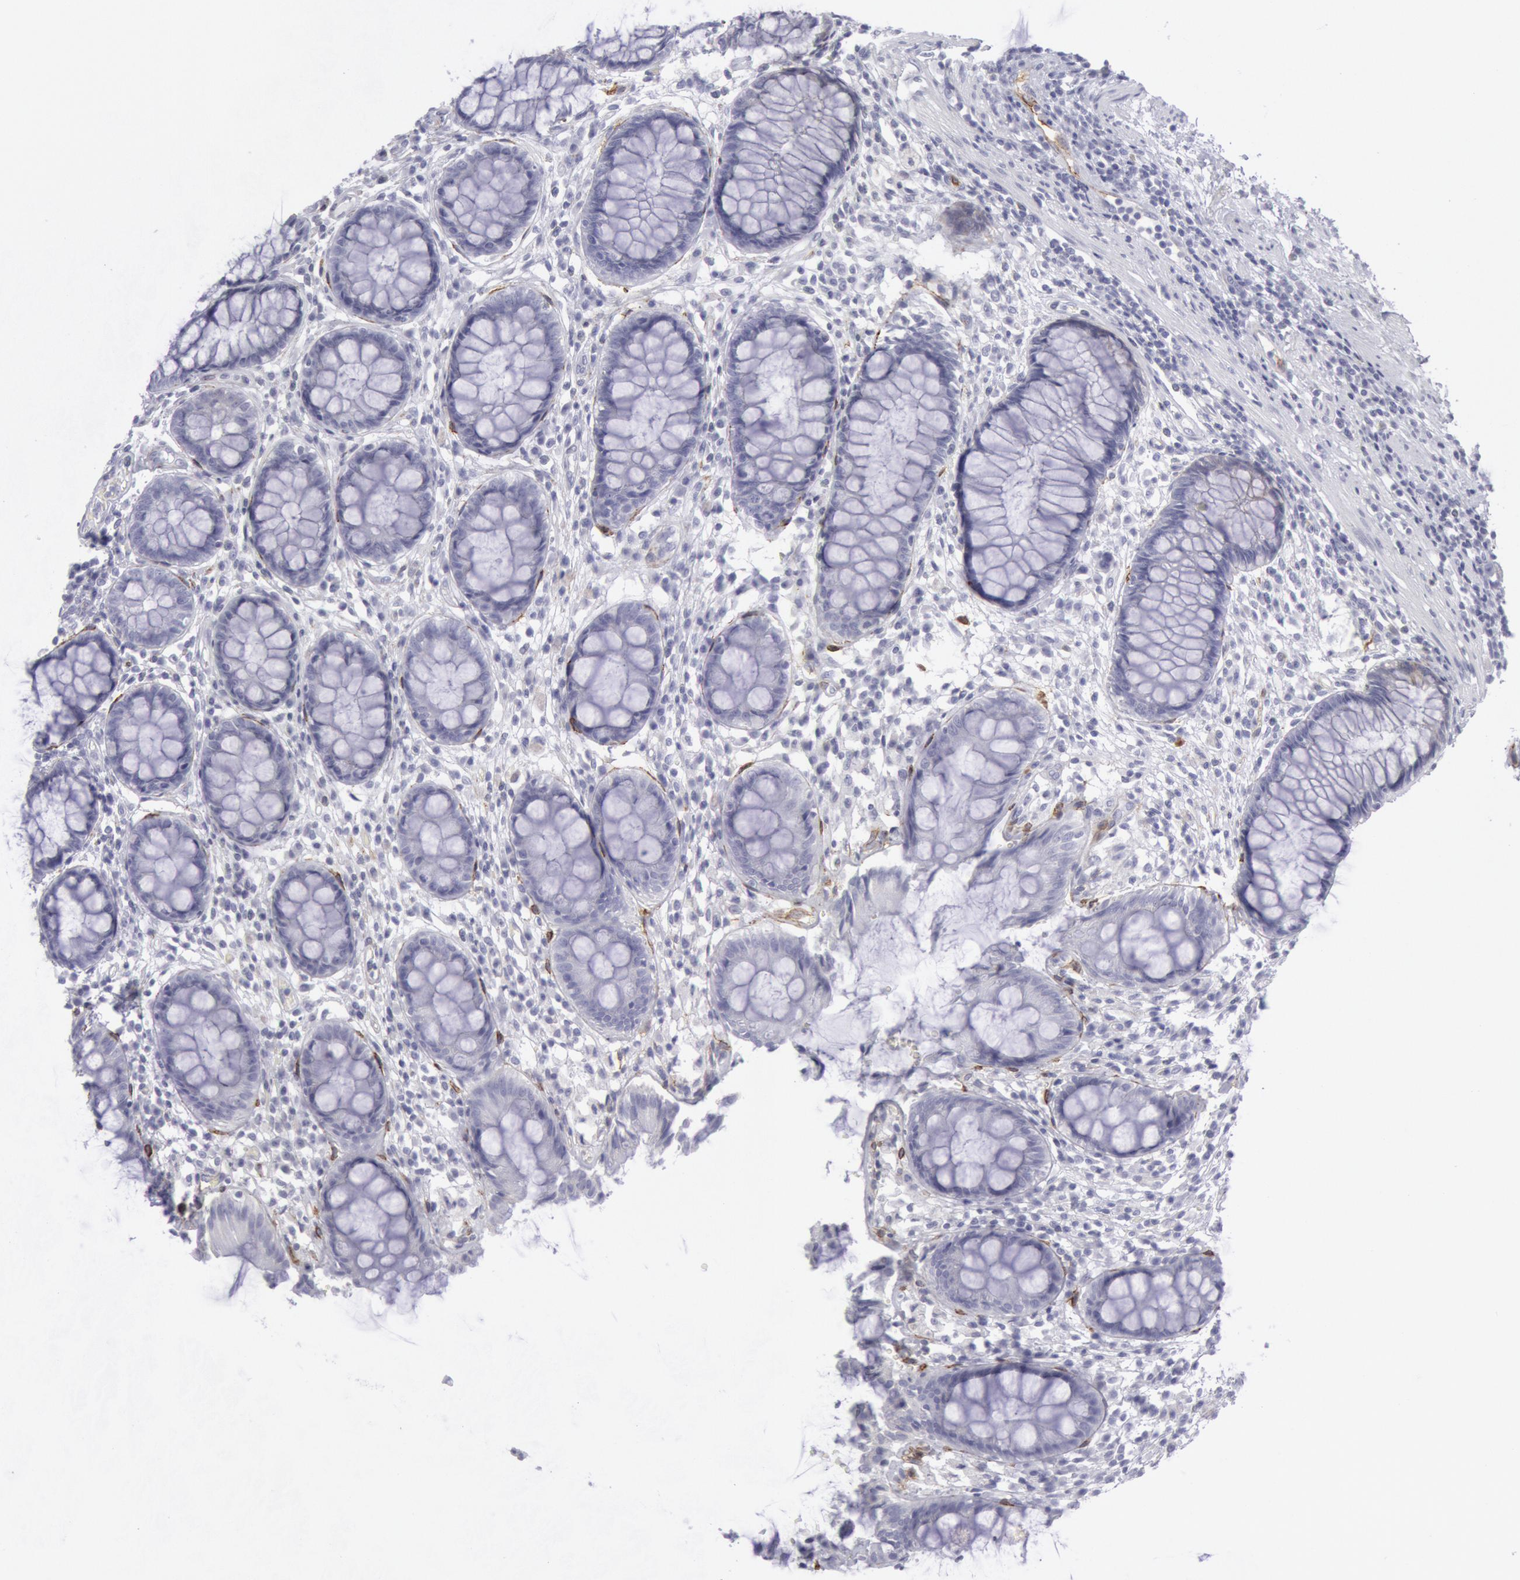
{"staining": {"intensity": "negative", "quantity": "none", "location": "none"}, "tissue": "rectum", "cell_type": "Glandular cells", "image_type": "normal", "snomed": [{"axis": "morphology", "description": "Normal tissue, NOS"}, {"axis": "topography", "description": "Rectum"}], "caption": "The immunohistochemistry photomicrograph has no significant positivity in glandular cells of rectum. The staining was performed using DAB (3,3'-diaminobenzidine) to visualize the protein expression in brown, while the nuclei were stained in blue with hematoxylin (Magnification: 20x).", "gene": "CDH13", "patient": {"sex": "female", "age": 66}}